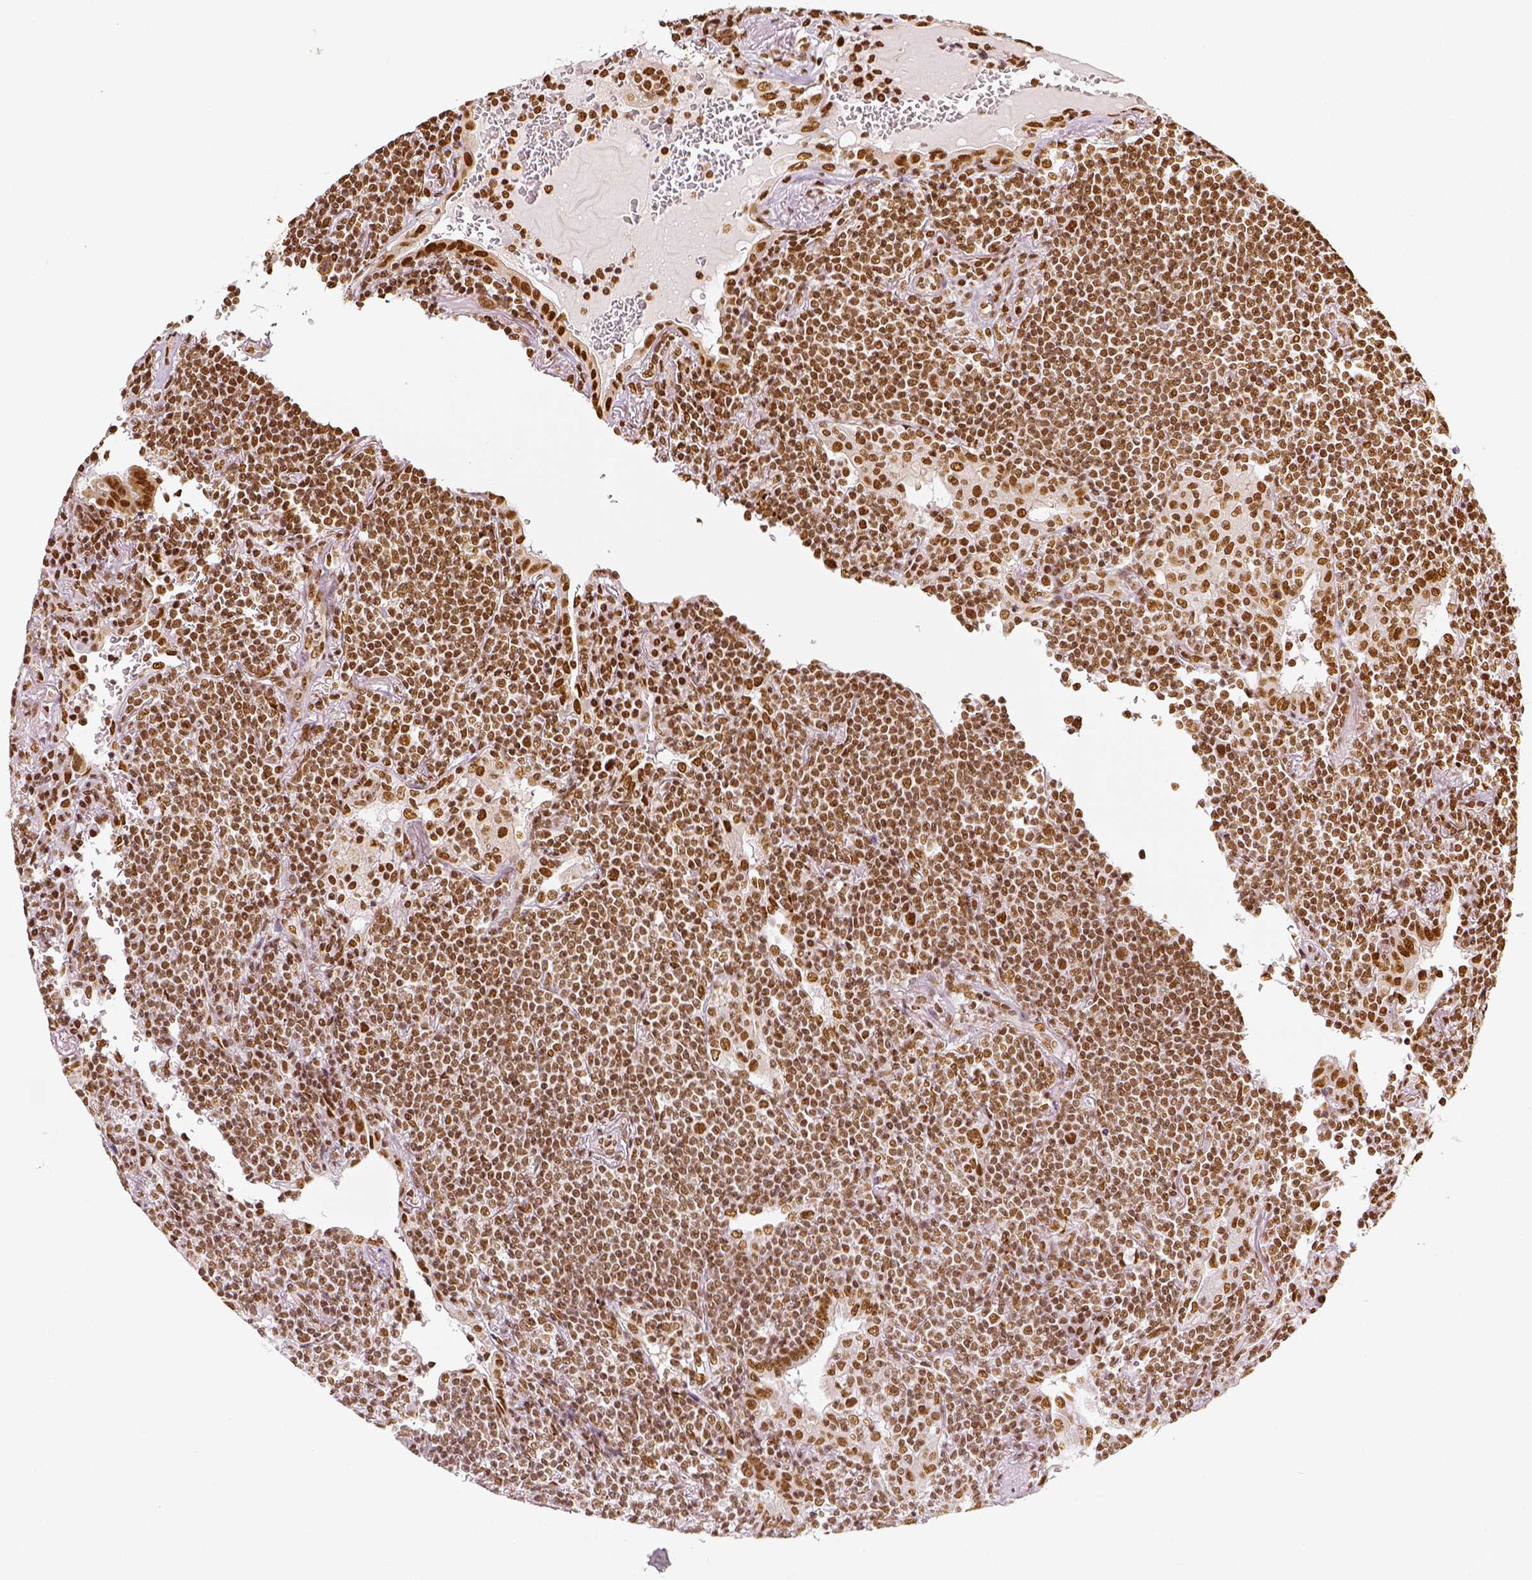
{"staining": {"intensity": "moderate", "quantity": ">75%", "location": "nuclear"}, "tissue": "lymphoma", "cell_type": "Tumor cells", "image_type": "cancer", "snomed": [{"axis": "morphology", "description": "Malignant lymphoma, non-Hodgkin's type, Low grade"}, {"axis": "topography", "description": "Lung"}], "caption": "Moderate nuclear staining for a protein is appreciated in approximately >75% of tumor cells of lymphoma using immunohistochemistry (IHC).", "gene": "KDM5B", "patient": {"sex": "female", "age": 71}}